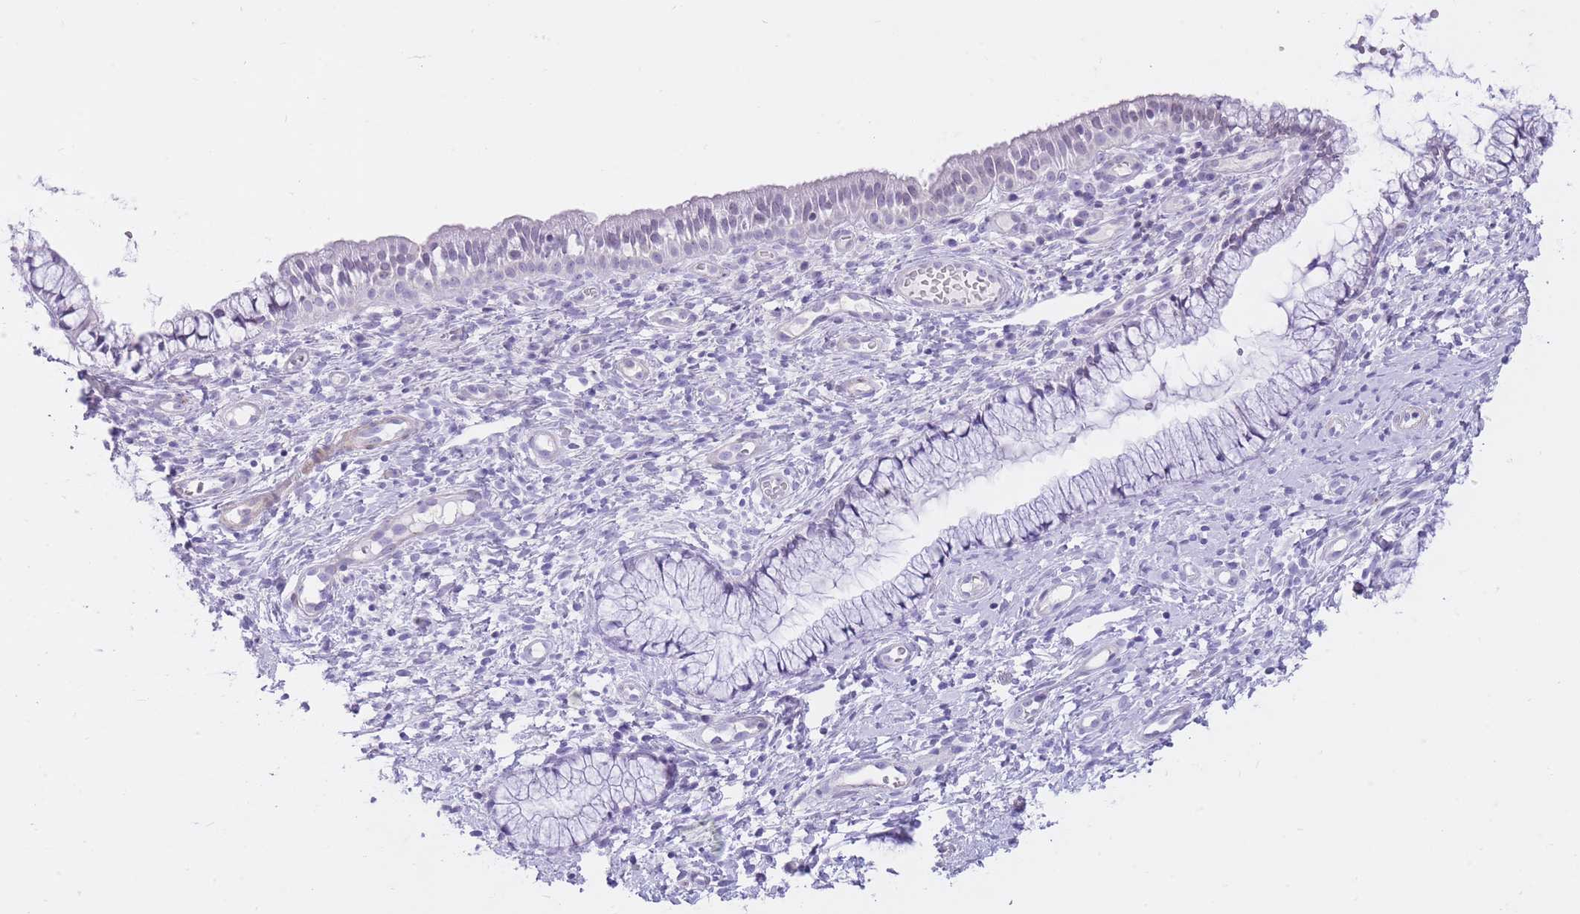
{"staining": {"intensity": "negative", "quantity": "none", "location": "none"}, "tissue": "cervix", "cell_type": "Glandular cells", "image_type": "normal", "snomed": [{"axis": "morphology", "description": "Normal tissue, NOS"}, {"axis": "topography", "description": "Cervix"}], "caption": "This is an immunohistochemistry photomicrograph of benign human cervix. There is no expression in glandular cells.", "gene": "OR11H12", "patient": {"sex": "female", "age": 36}}